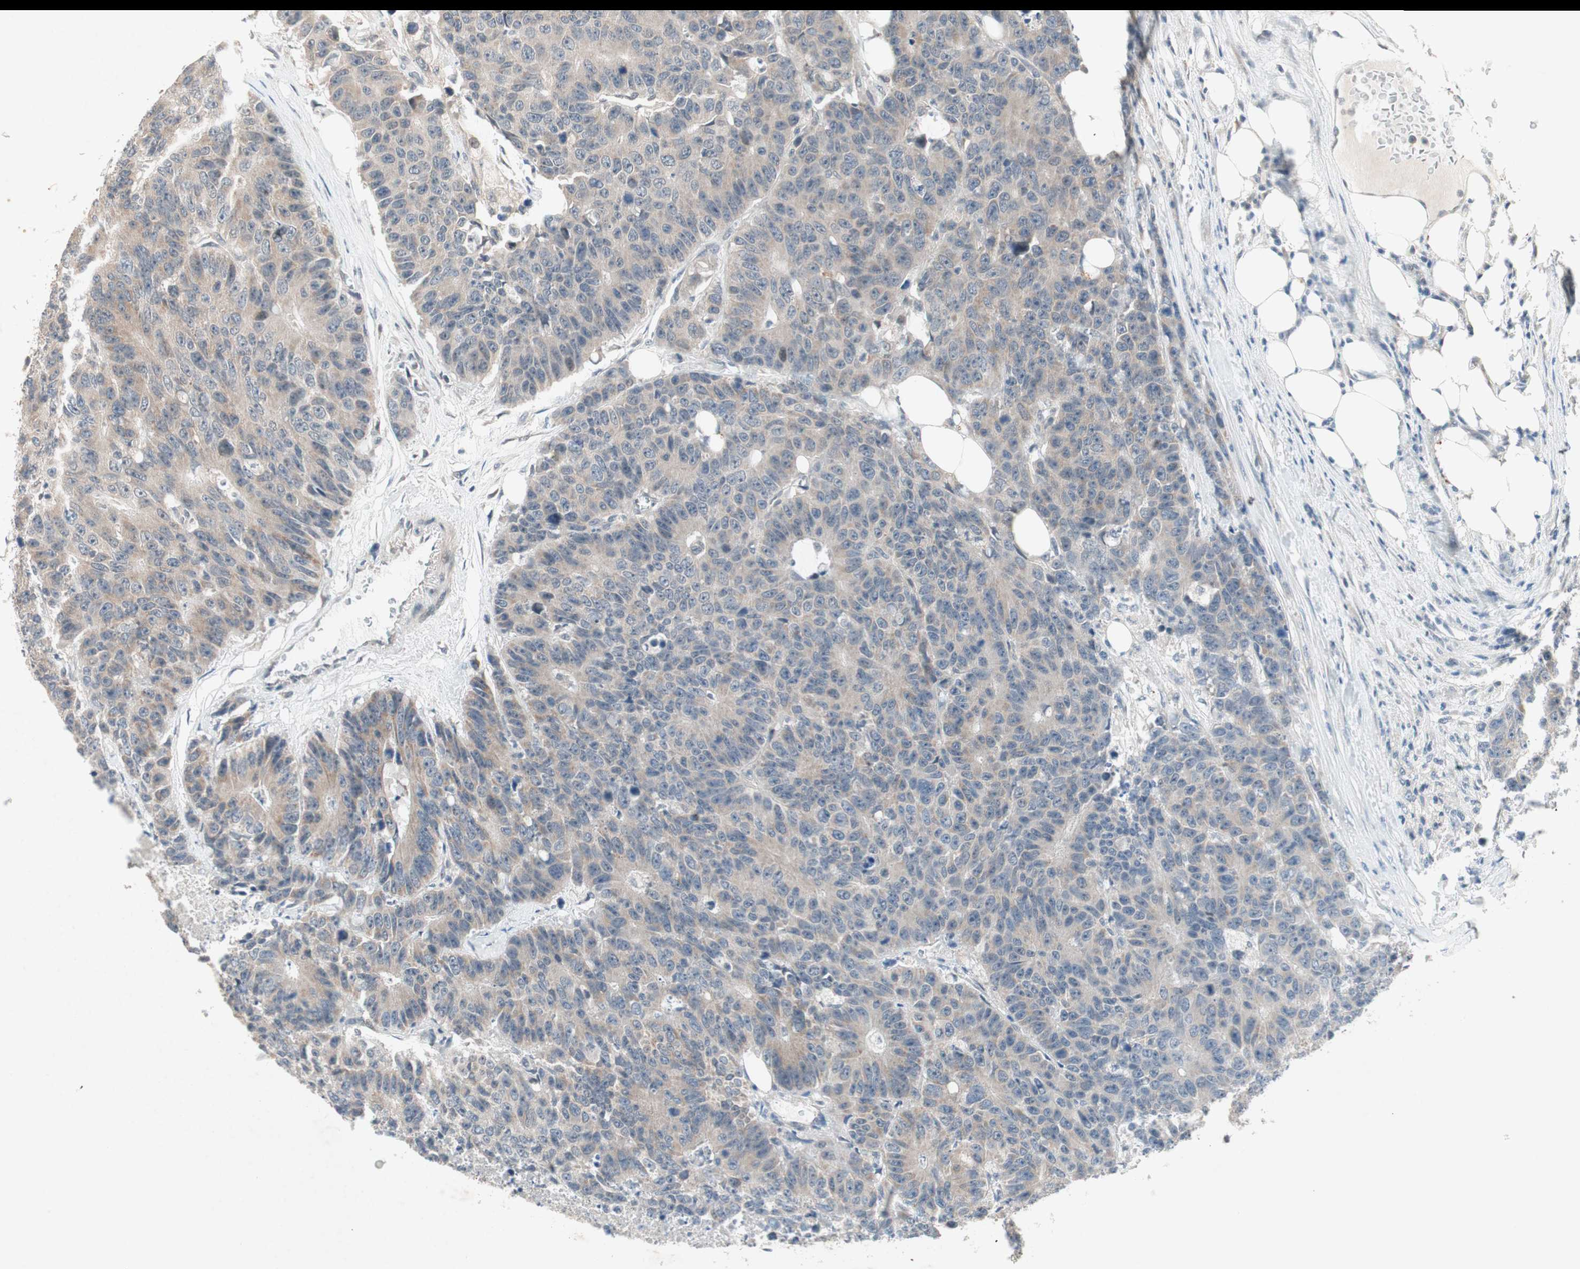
{"staining": {"intensity": "weak", "quantity": ">75%", "location": "cytoplasmic/membranous"}, "tissue": "colorectal cancer", "cell_type": "Tumor cells", "image_type": "cancer", "snomed": [{"axis": "morphology", "description": "Adenocarcinoma, NOS"}, {"axis": "topography", "description": "Colon"}], "caption": "Adenocarcinoma (colorectal) stained with immunohistochemistry (IHC) shows weak cytoplasmic/membranous staining in about >75% of tumor cells.", "gene": "PGBD1", "patient": {"sex": "female", "age": 86}}